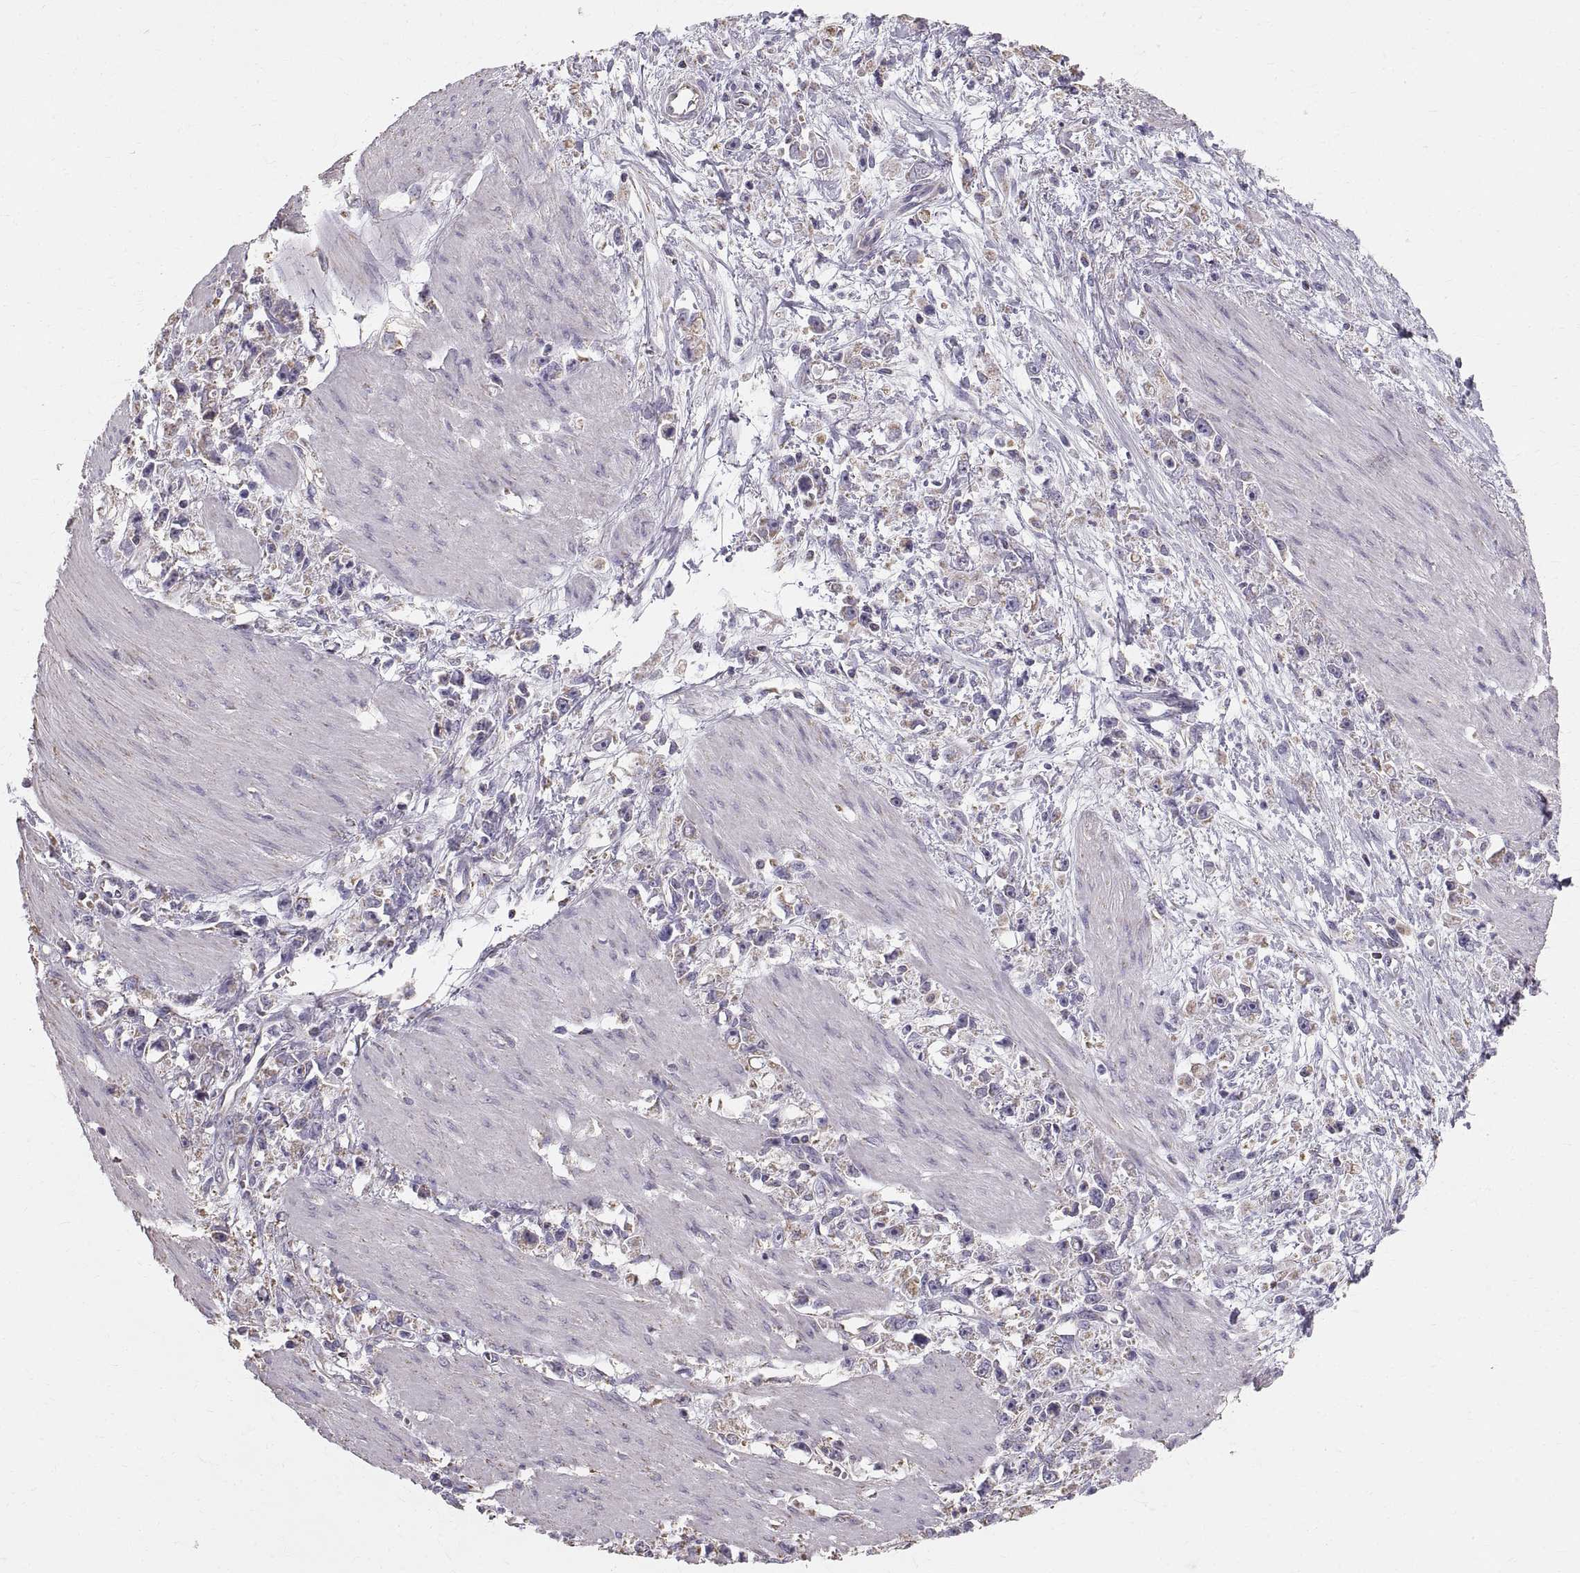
{"staining": {"intensity": "negative", "quantity": "none", "location": "none"}, "tissue": "stomach cancer", "cell_type": "Tumor cells", "image_type": "cancer", "snomed": [{"axis": "morphology", "description": "Adenocarcinoma, NOS"}, {"axis": "topography", "description": "Stomach"}], "caption": "Immunohistochemistry of adenocarcinoma (stomach) exhibits no staining in tumor cells.", "gene": "STMND1", "patient": {"sex": "female", "age": 59}}